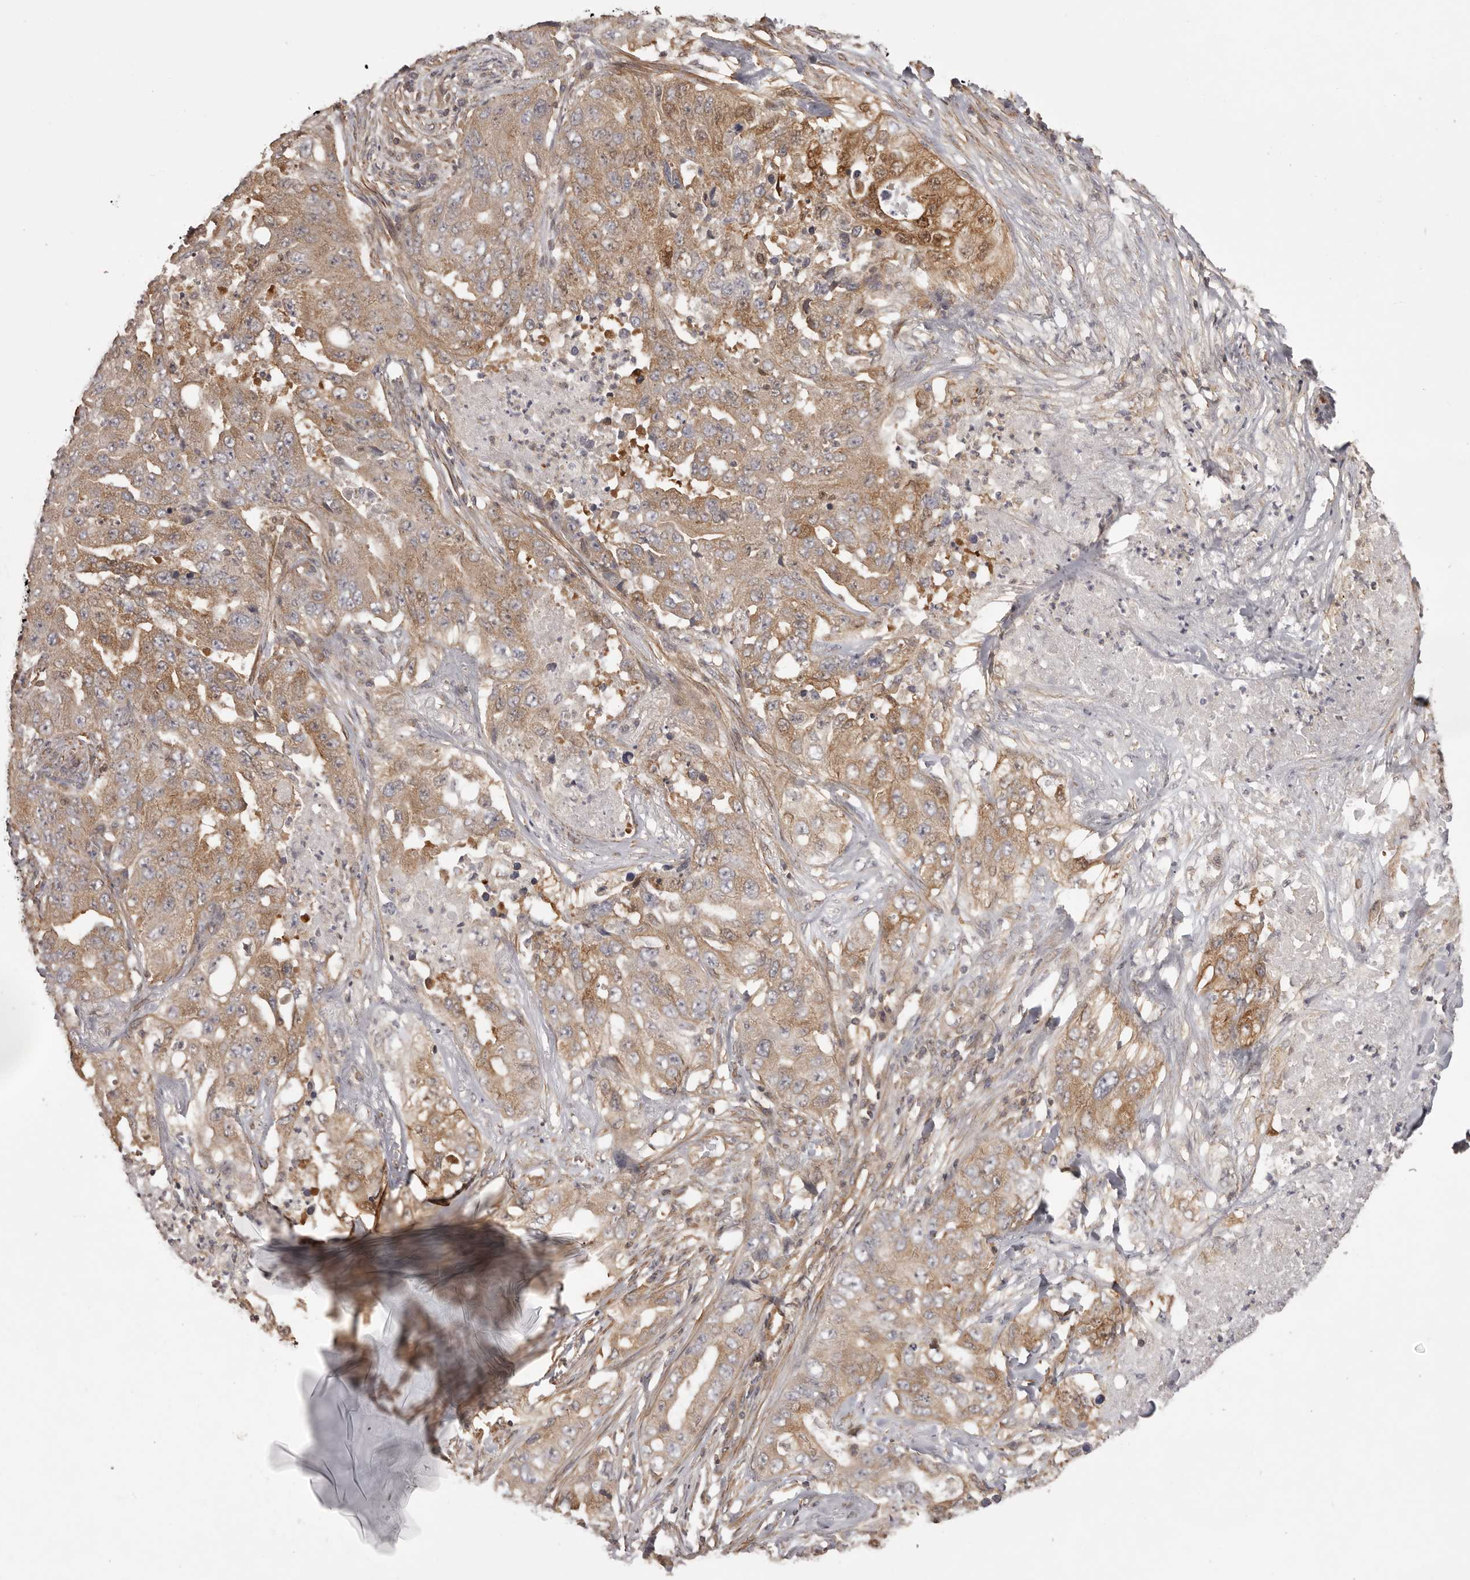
{"staining": {"intensity": "moderate", "quantity": ">75%", "location": "cytoplasmic/membranous"}, "tissue": "lung cancer", "cell_type": "Tumor cells", "image_type": "cancer", "snomed": [{"axis": "morphology", "description": "Adenocarcinoma, NOS"}, {"axis": "topography", "description": "Lung"}], "caption": "This image reveals adenocarcinoma (lung) stained with immunohistochemistry (IHC) to label a protein in brown. The cytoplasmic/membranous of tumor cells show moderate positivity for the protein. Nuclei are counter-stained blue.", "gene": "NFKBIA", "patient": {"sex": "female", "age": 51}}